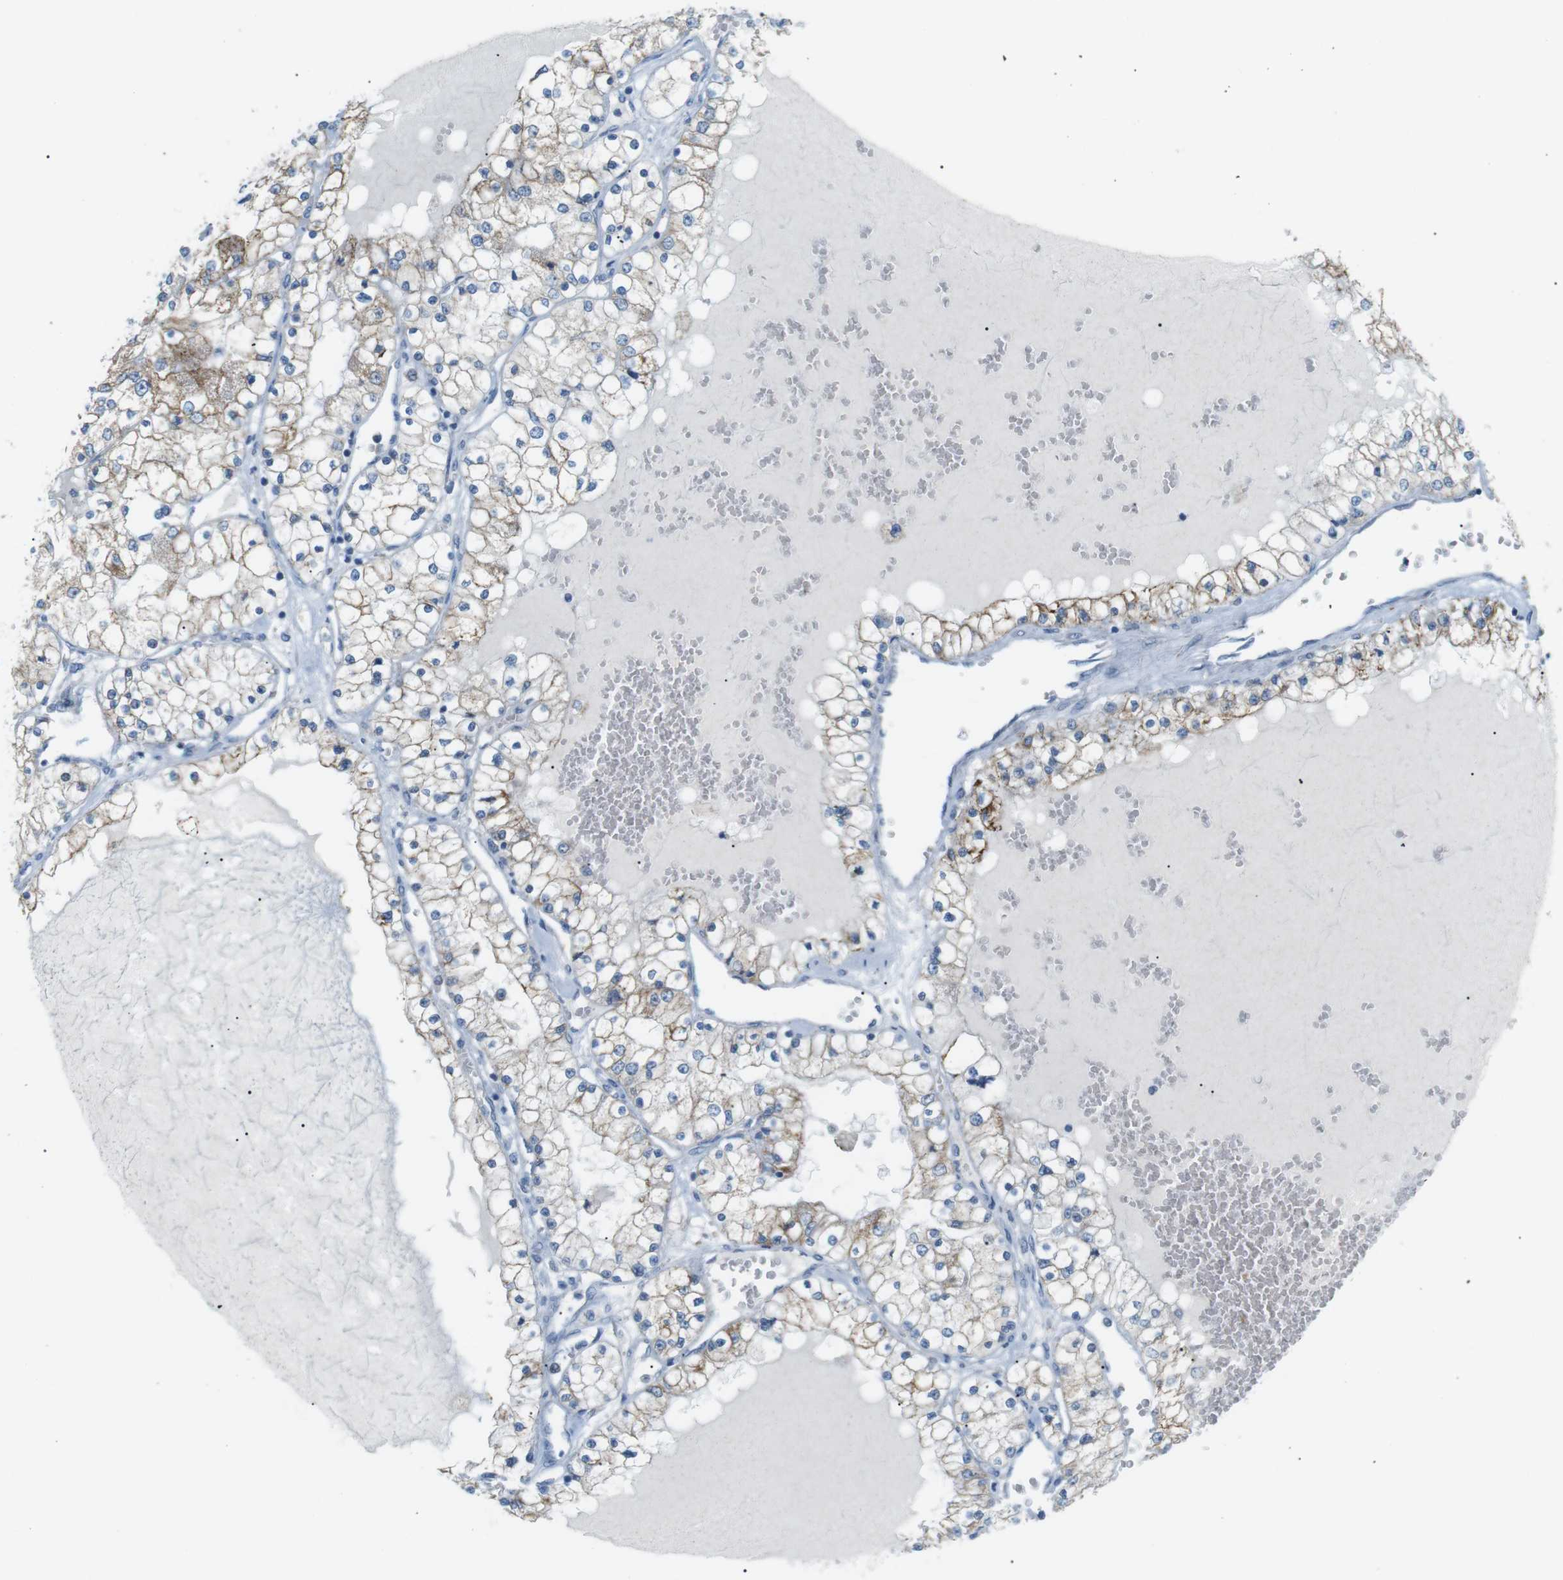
{"staining": {"intensity": "moderate", "quantity": "25%-75%", "location": "cytoplasmic/membranous"}, "tissue": "renal cancer", "cell_type": "Tumor cells", "image_type": "cancer", "snomed": [{"axis": "morphology", "description": "Adenocarcinoma, NOS"}, {"axis": "topography", "description": "Kidney"}], "caption": "Renal cancer stained with DAB (3,3'-diaminobenzidine) immunohistochemistry (IHC) demonstrates medium levels of moderate cytoplasmic/membranous positivity in about 25%-75% of tumor cells.", "gene": "VAMP1", "patient": {"sex": "male", "age": 68}}